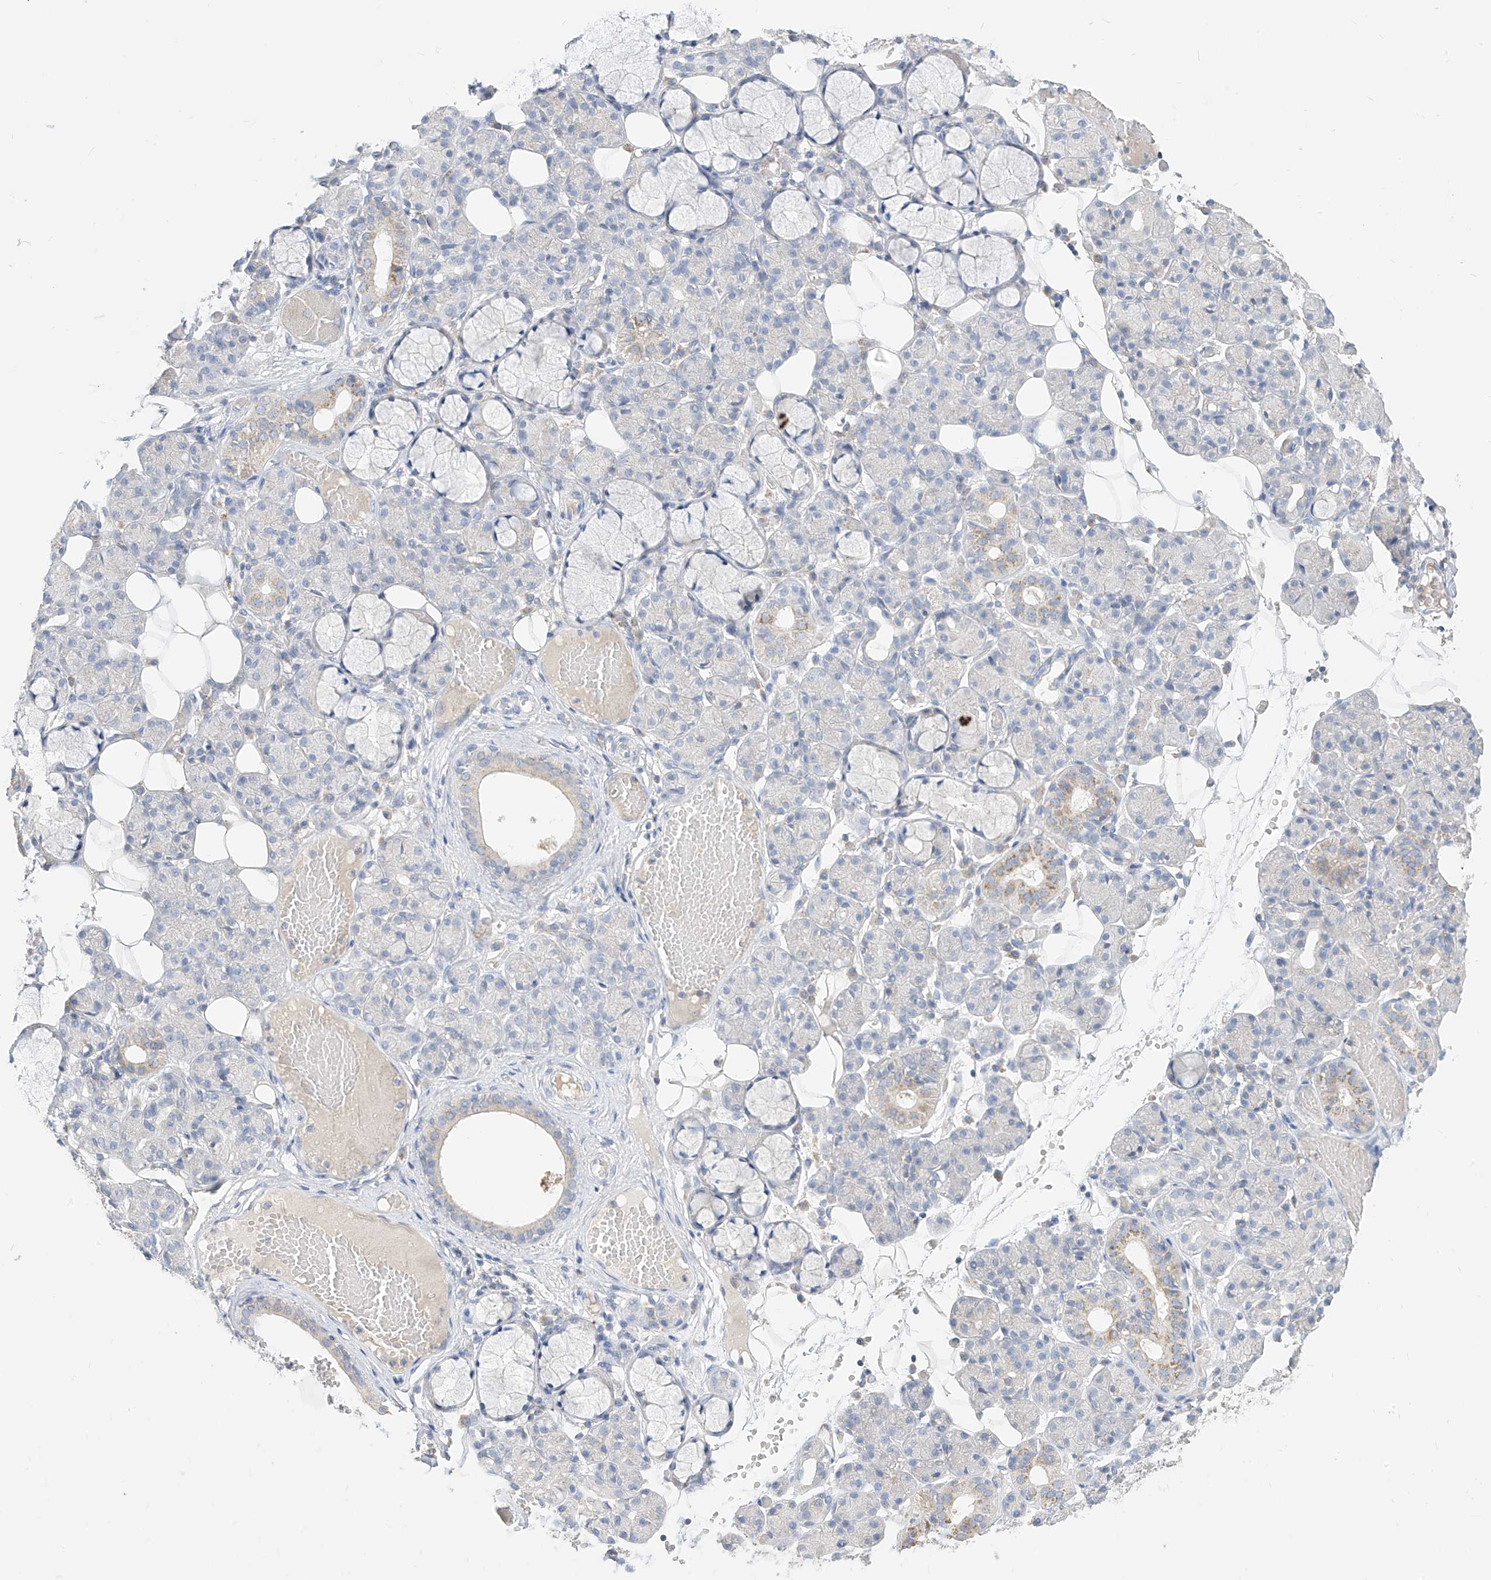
{"staining": {"intensity": "negative", "quantity": "none", "location": "none"}, "tissue": "salivary gland", "cell_type": "Glandular cells", "image_type": "normal", "snomed": [{"axis": "morphology", "description": "Normal tissue, NOS"}, {"axis": "topography", "description": "Salivary gland"}], "caption": "Protein analysis of benign salivary gland shows no significant positivity in glandular cells. The staining was performed using DAB to visualize the protein expression in brown, while the nuclei were stained in blue with hematoxylin (Magnification: 20x).", "gene": "RASA2", "patient": {"sex": "male", "age": 63}}